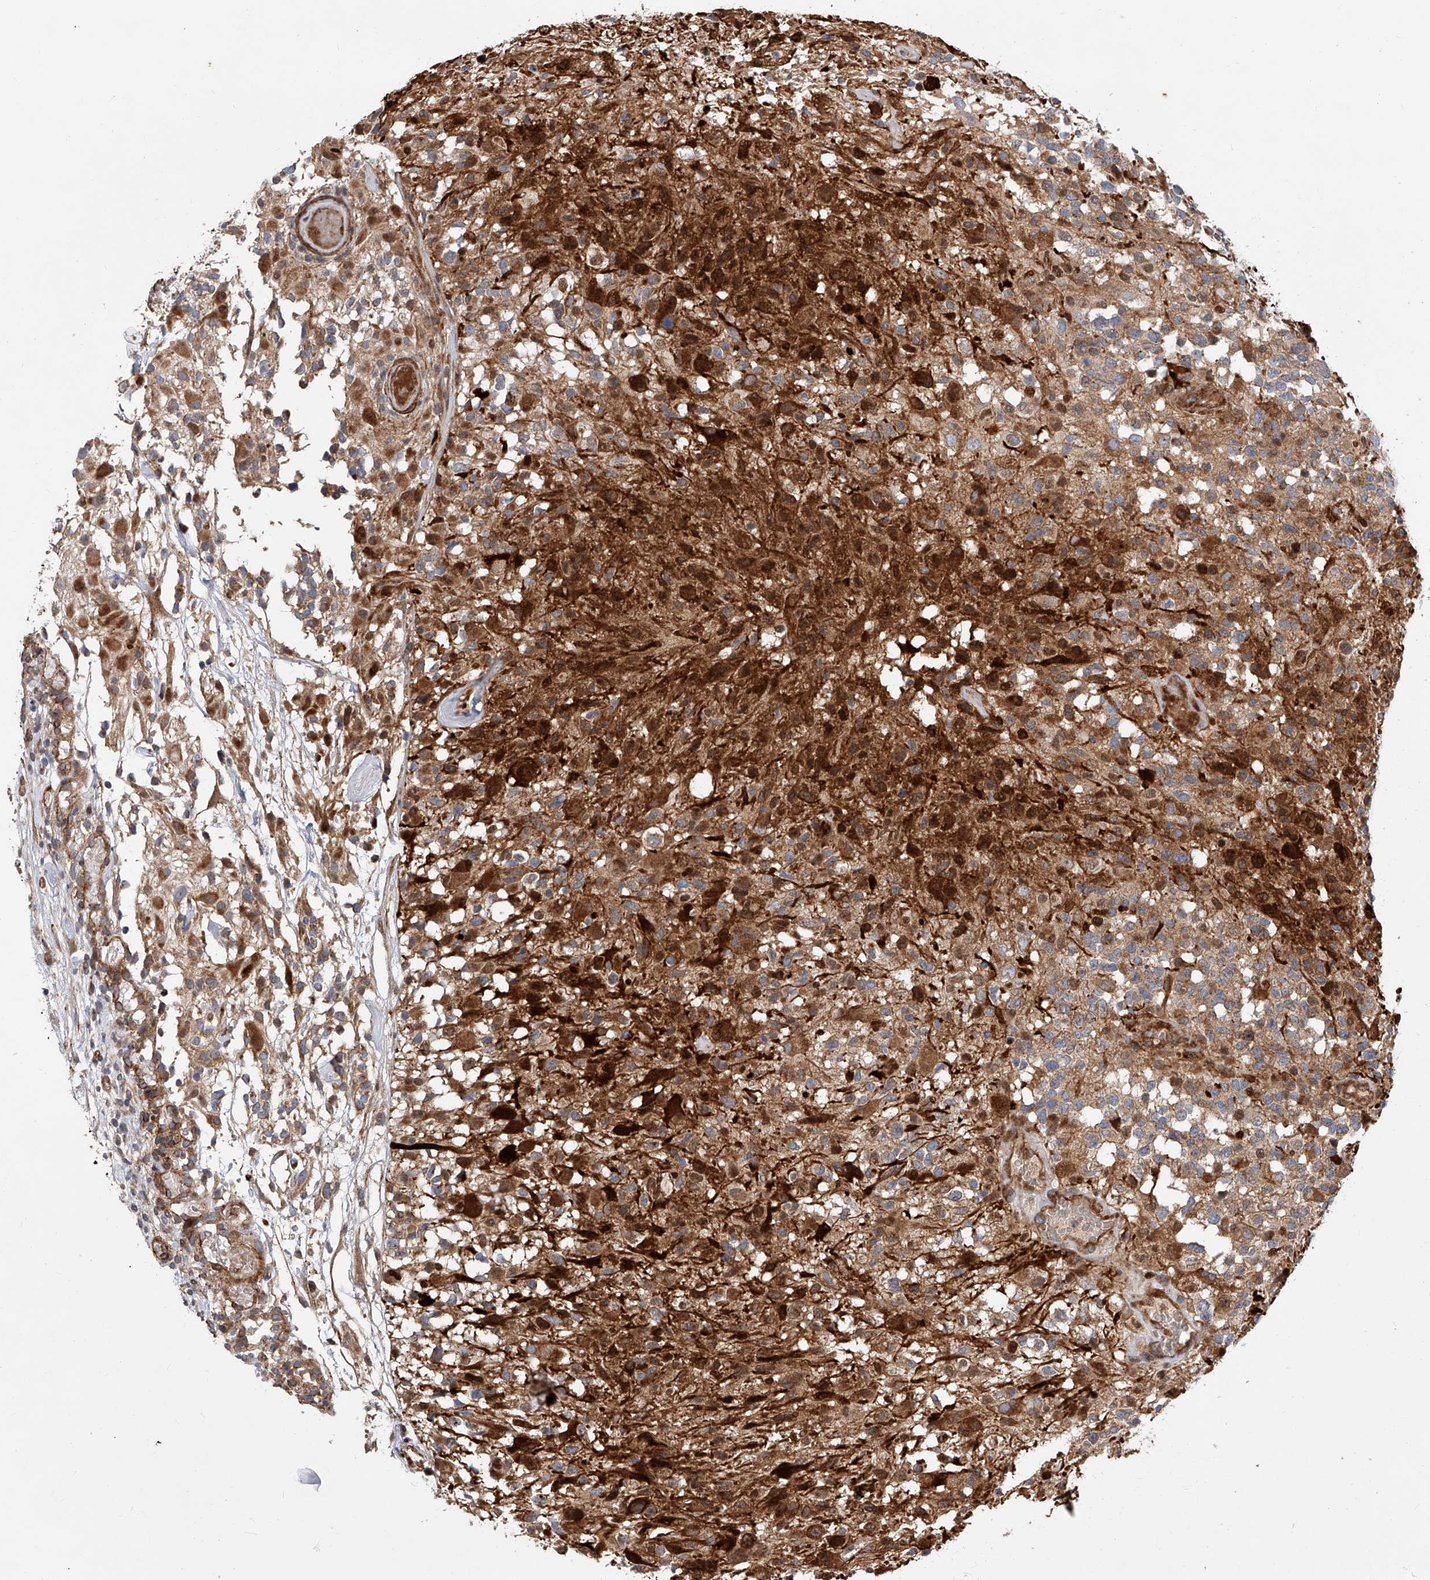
{"staining": {"intensity": "moderate", "quantity": ">75%", "location": "cytoplasmic/membranous"}, "tissue": "glioma", "cell_type": "Tumor cells", "image_type": "cancer", "snomed": [{"axis": "morphology", "description": "Glioma, malignant, High grade"}, {"axis": "morphology", "description": "Glioblastoma, NOS"}, {"axis": "topography", "description": "Brain"}], "caption": "This photomicrograph shows glioblastoma stained with immunohistochemistry to label a protein in brown. The cytoplasmic/membranous of tumor cells show moderate positivity for the protein. Nuclei are counter-stained blue.", "gene": "PDSS2", "patient": {"sex": "male", "age": 60}}